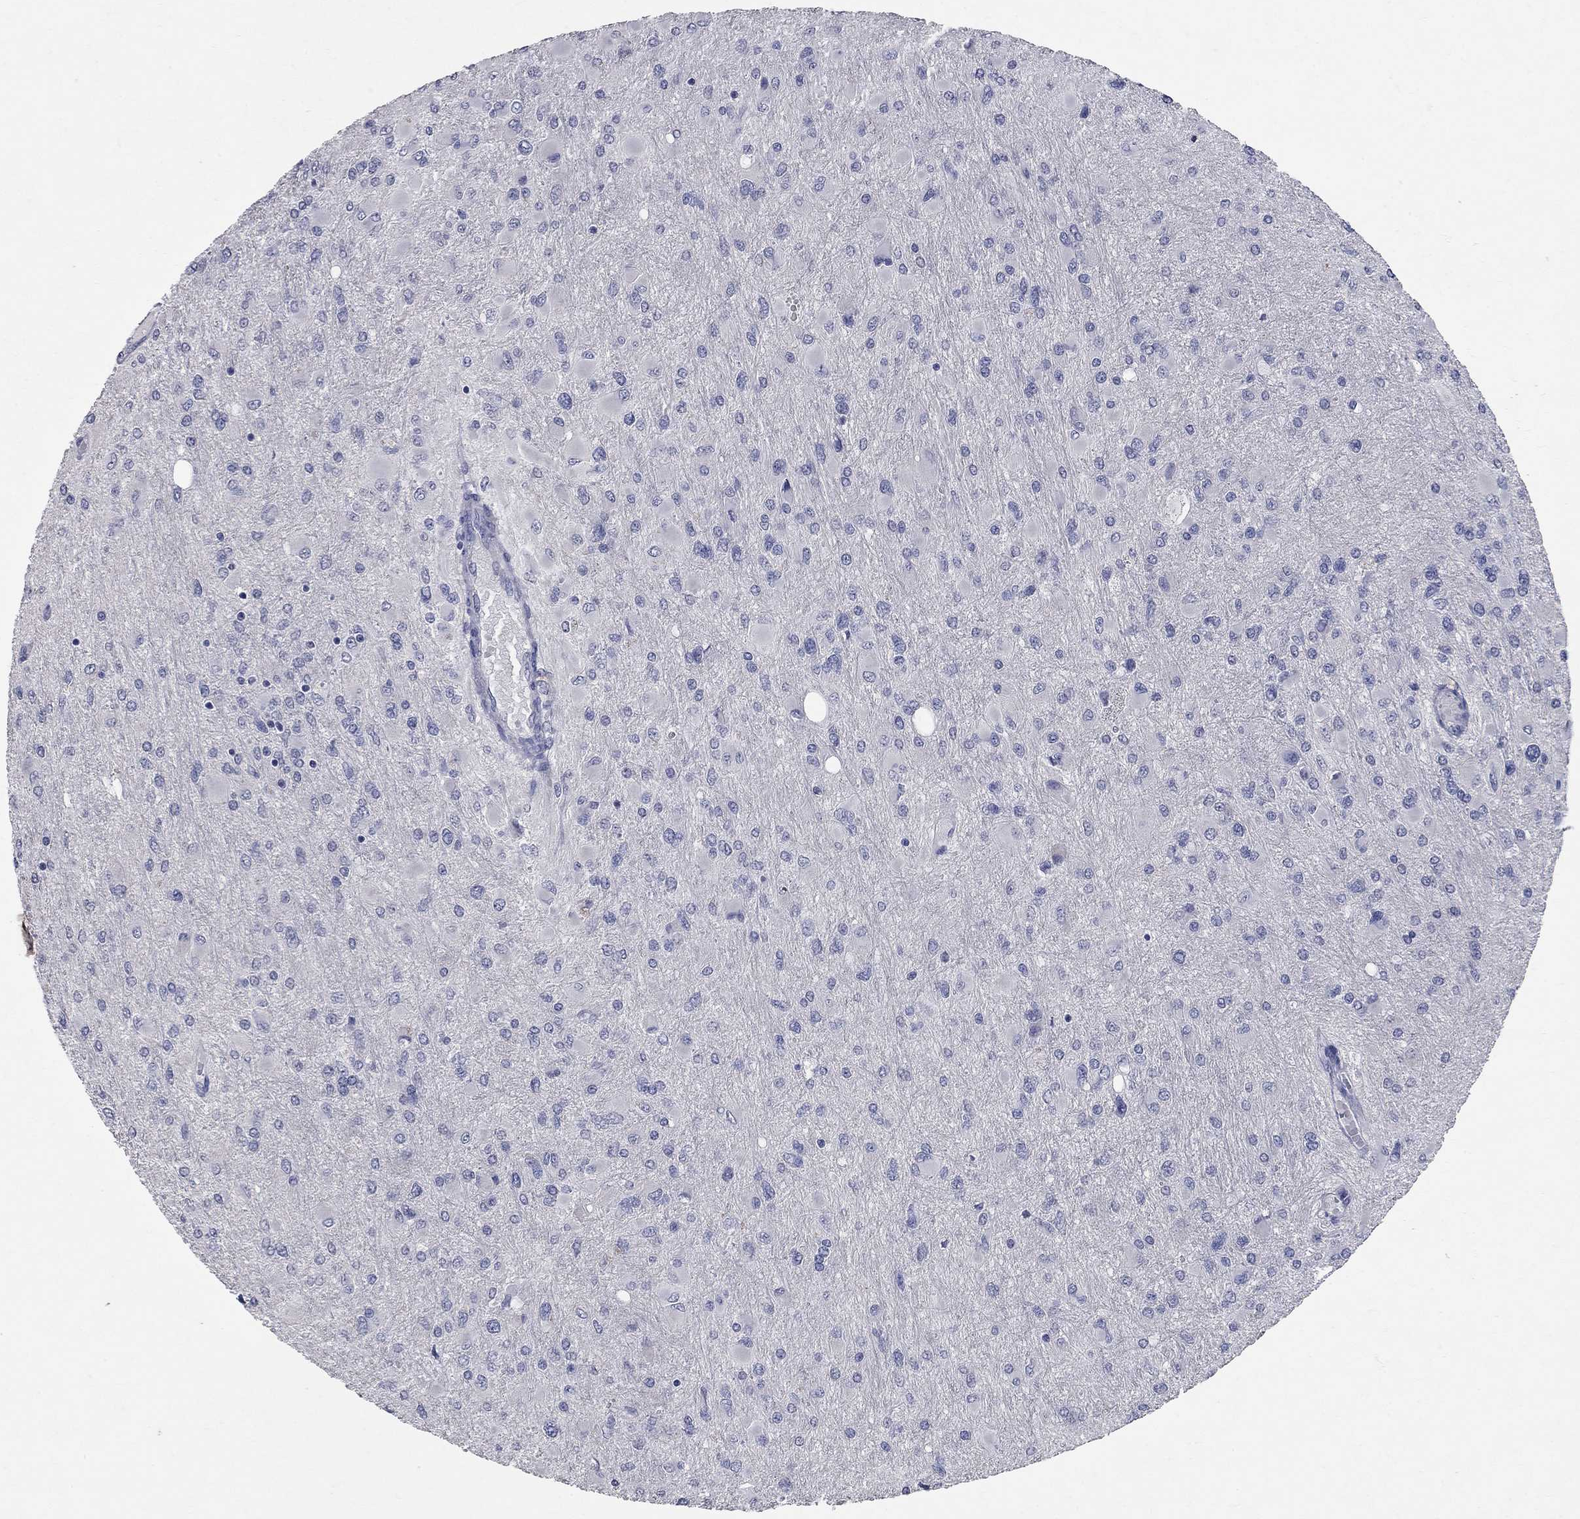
{"staining": {"intensity": "negative", "quantity": "none", "location": "none"}, "tissue": "glioma", "cell_type": "Tumor cells", "image_type": "cancer", "snomed": [{"axis": "morphology", "description": "Glioma, malignant, High grade"}, {"axis": "topography", "description": "Cerebral cortex"}], "caption": "Malignant glioma (high-grade) was stained to show a protein in brown. There is no significant staining in tumor cells.", "gene": "SYT12", "patient": {"sex": "female", "age": 36}}